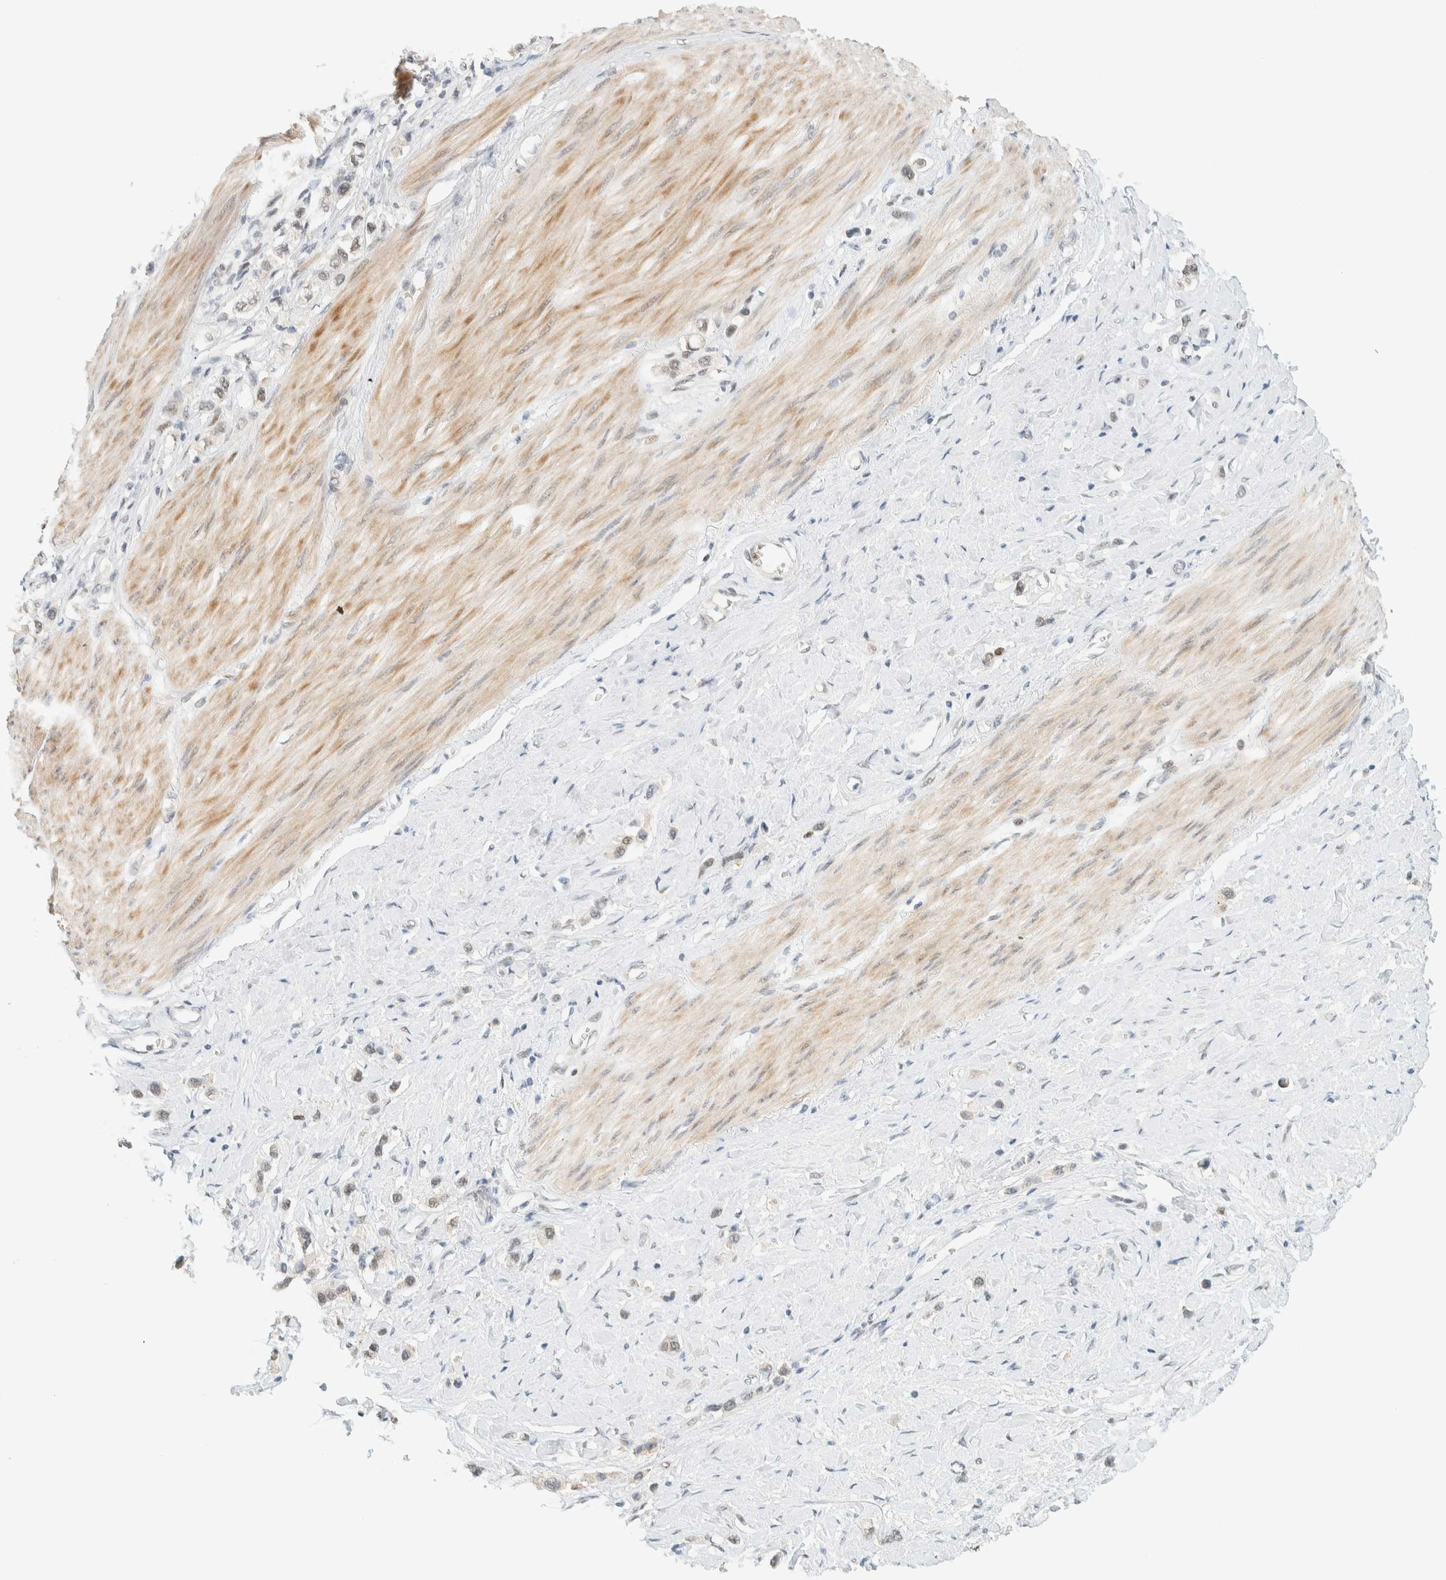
{"staining": {"intensity": "weak", "quantity": "<25%", "location": "nuclear"}, "tissue": "stomach cancer", "cell_type": "Tumor cells", "image_type": "cancer", "snomed": [{"axis": "morphology", "description": "Adenocarcinoma, NOS"}, {"axis": "topography", "description": "Stomach"}], "caption": "Histopathology image shows no protein positivity in tumor cells of adenocarcinoma (stomach) tissue. (DAB immunohistochemistry visualized using brightfield microscopy, high magnification).", "gene": "ZNF683", "patient": {"sex": "female", "age": 65}}